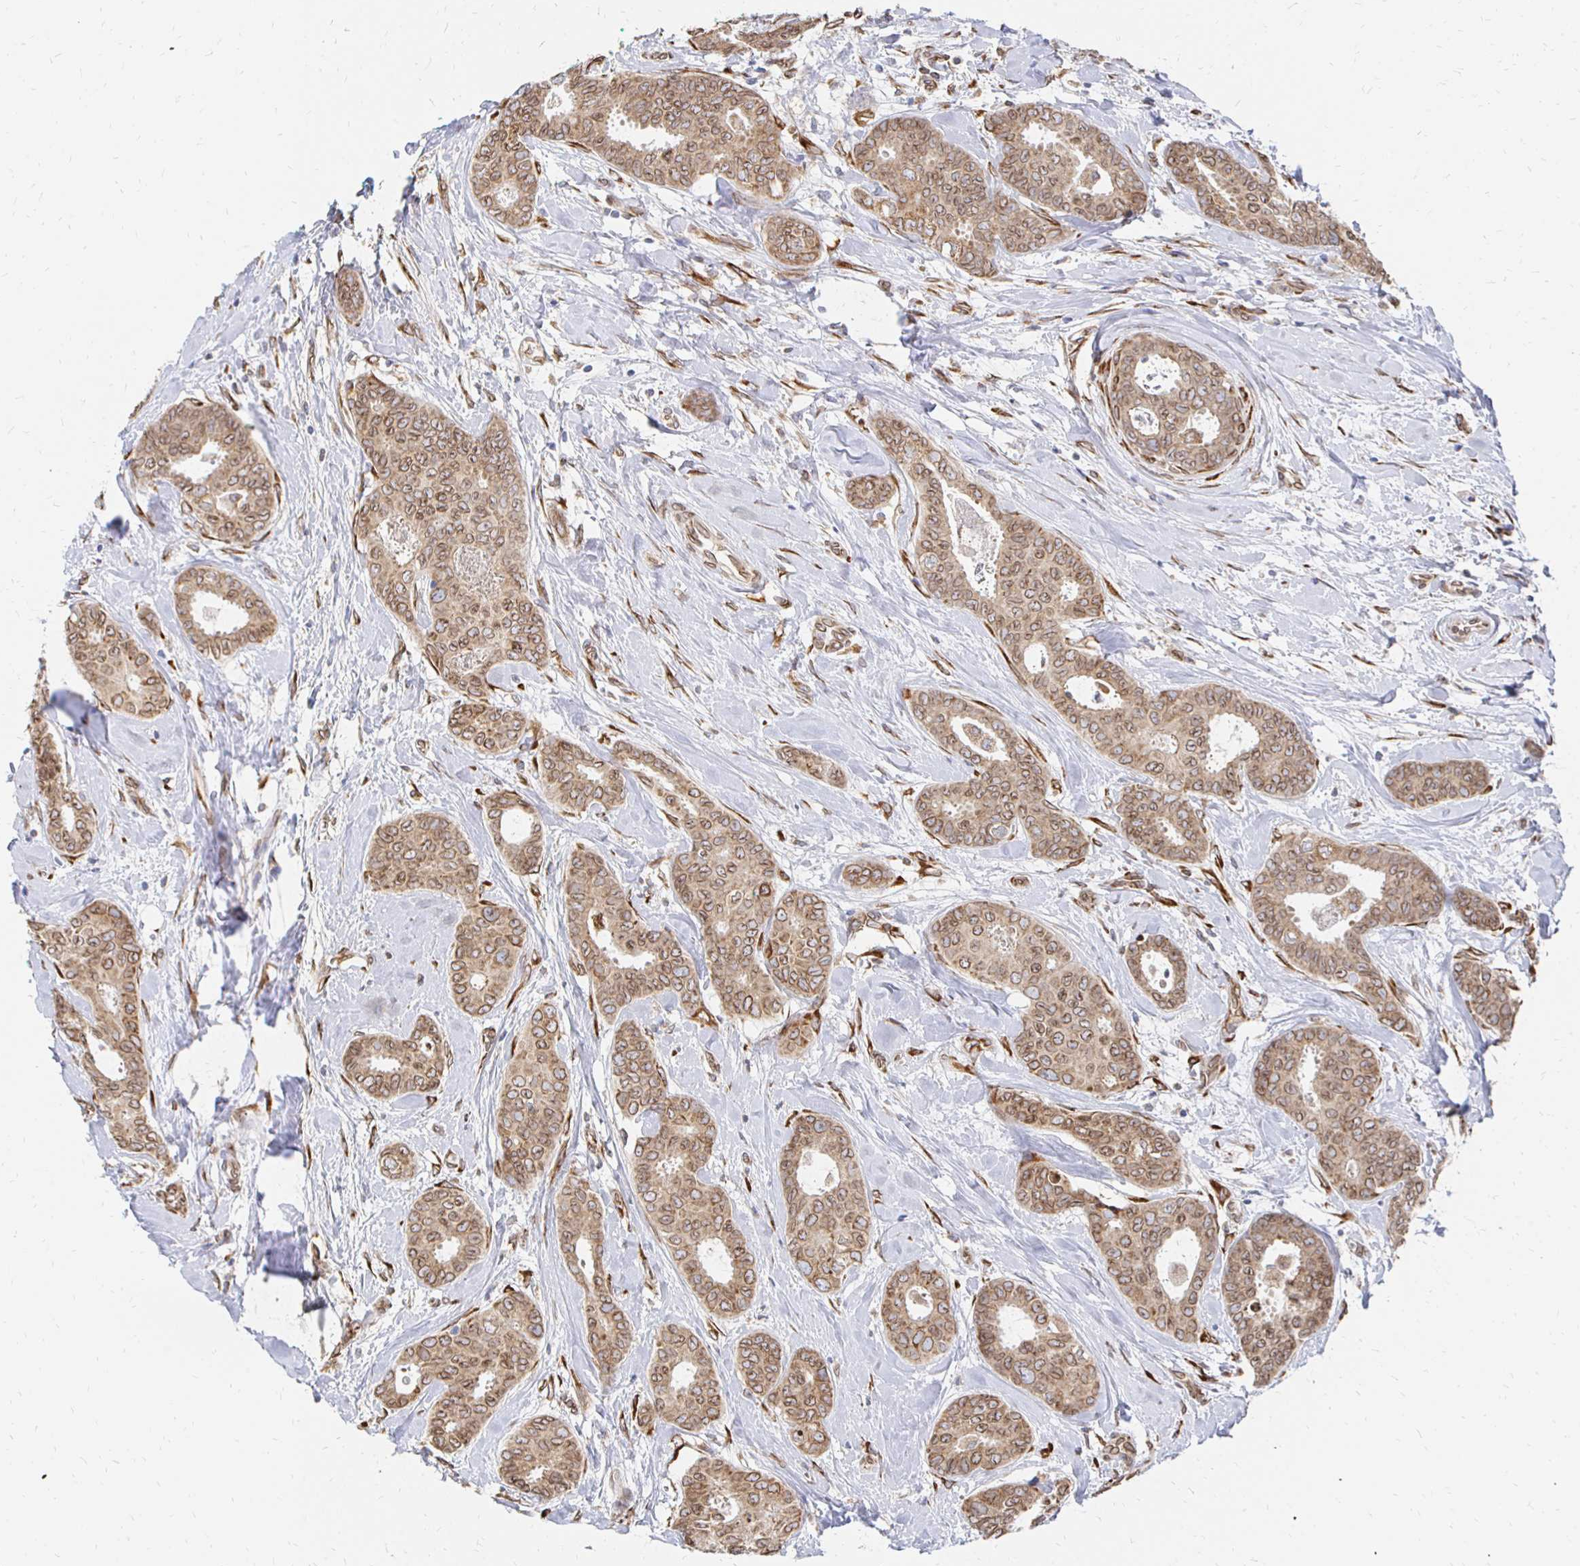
{"staining": {"intensity": "moderate", "quantity": ">75%", "location": "cytoplasmic/membranous,nuclear"}, "tissue": "breast cancer", "cell_type": "Tumor cells", "image_type": "cancer", "snomed": [{"axis": "morphology", "description": "Duct carcinoma"}, {"axis": "topography", "description": "Breast"}], "caption": "Tumor cells display moderate cytoplasmic/membranous and nuclear expression in about >75% of cells in breast cancer.", "gene": "PELI3", "patient": {"sex": "female", "age": 45}}